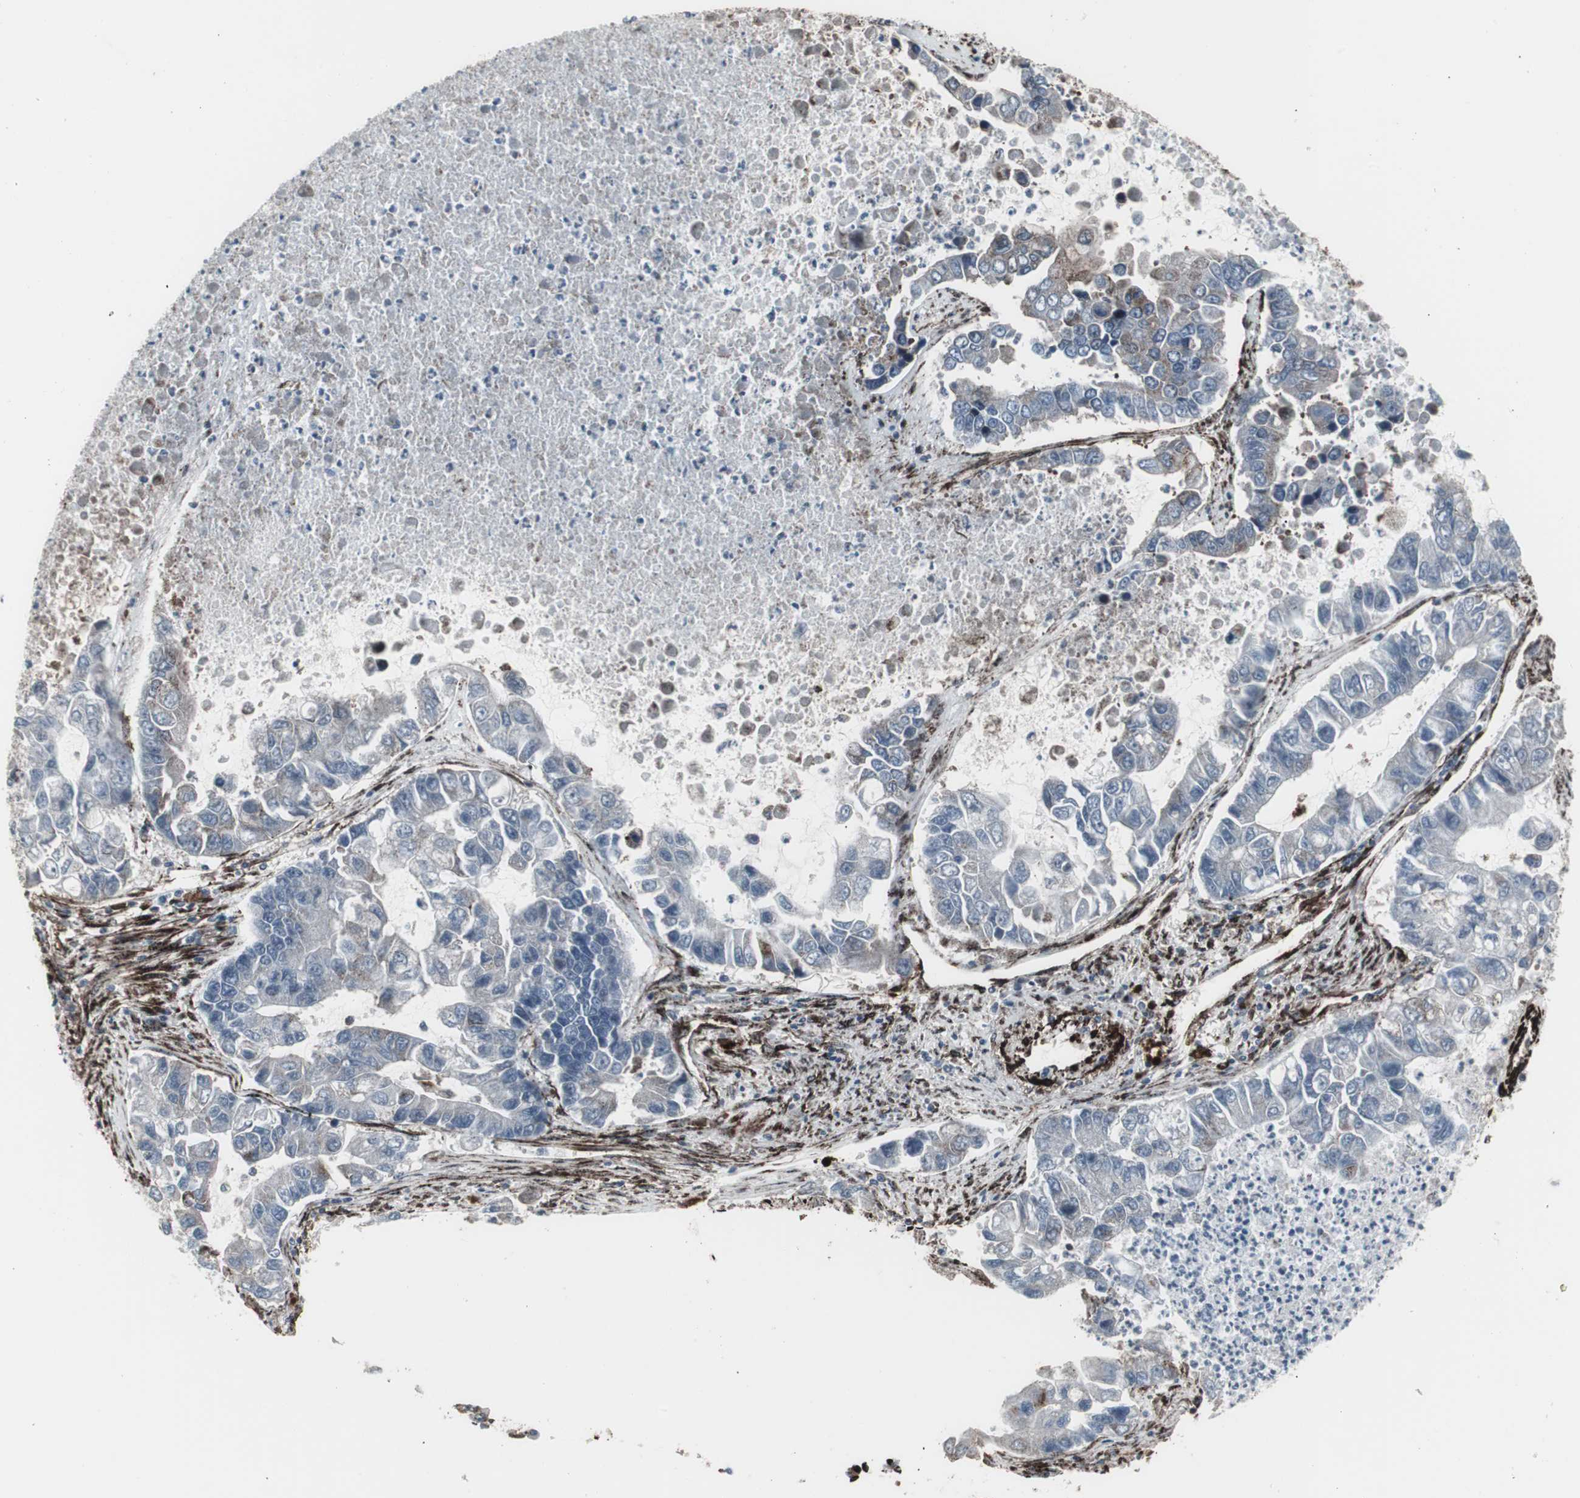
{"staining": {"intensity": "negative", "quantity": "none", "location": "none"}, "tissue": "lung cancer", "cell_type": "Tumor cells", "image_type": "cancer", "snomed": [{"axis": "morphology", "description": "Adenocarcinoma, NOS"}, {"axis": "topography", "description": "Lung"}], "caption": "Tumor cells show no significant staining in lung adenocarcinoma.", "gene": "PDGFA", "patient": {"sex": "female", "age": 51}}